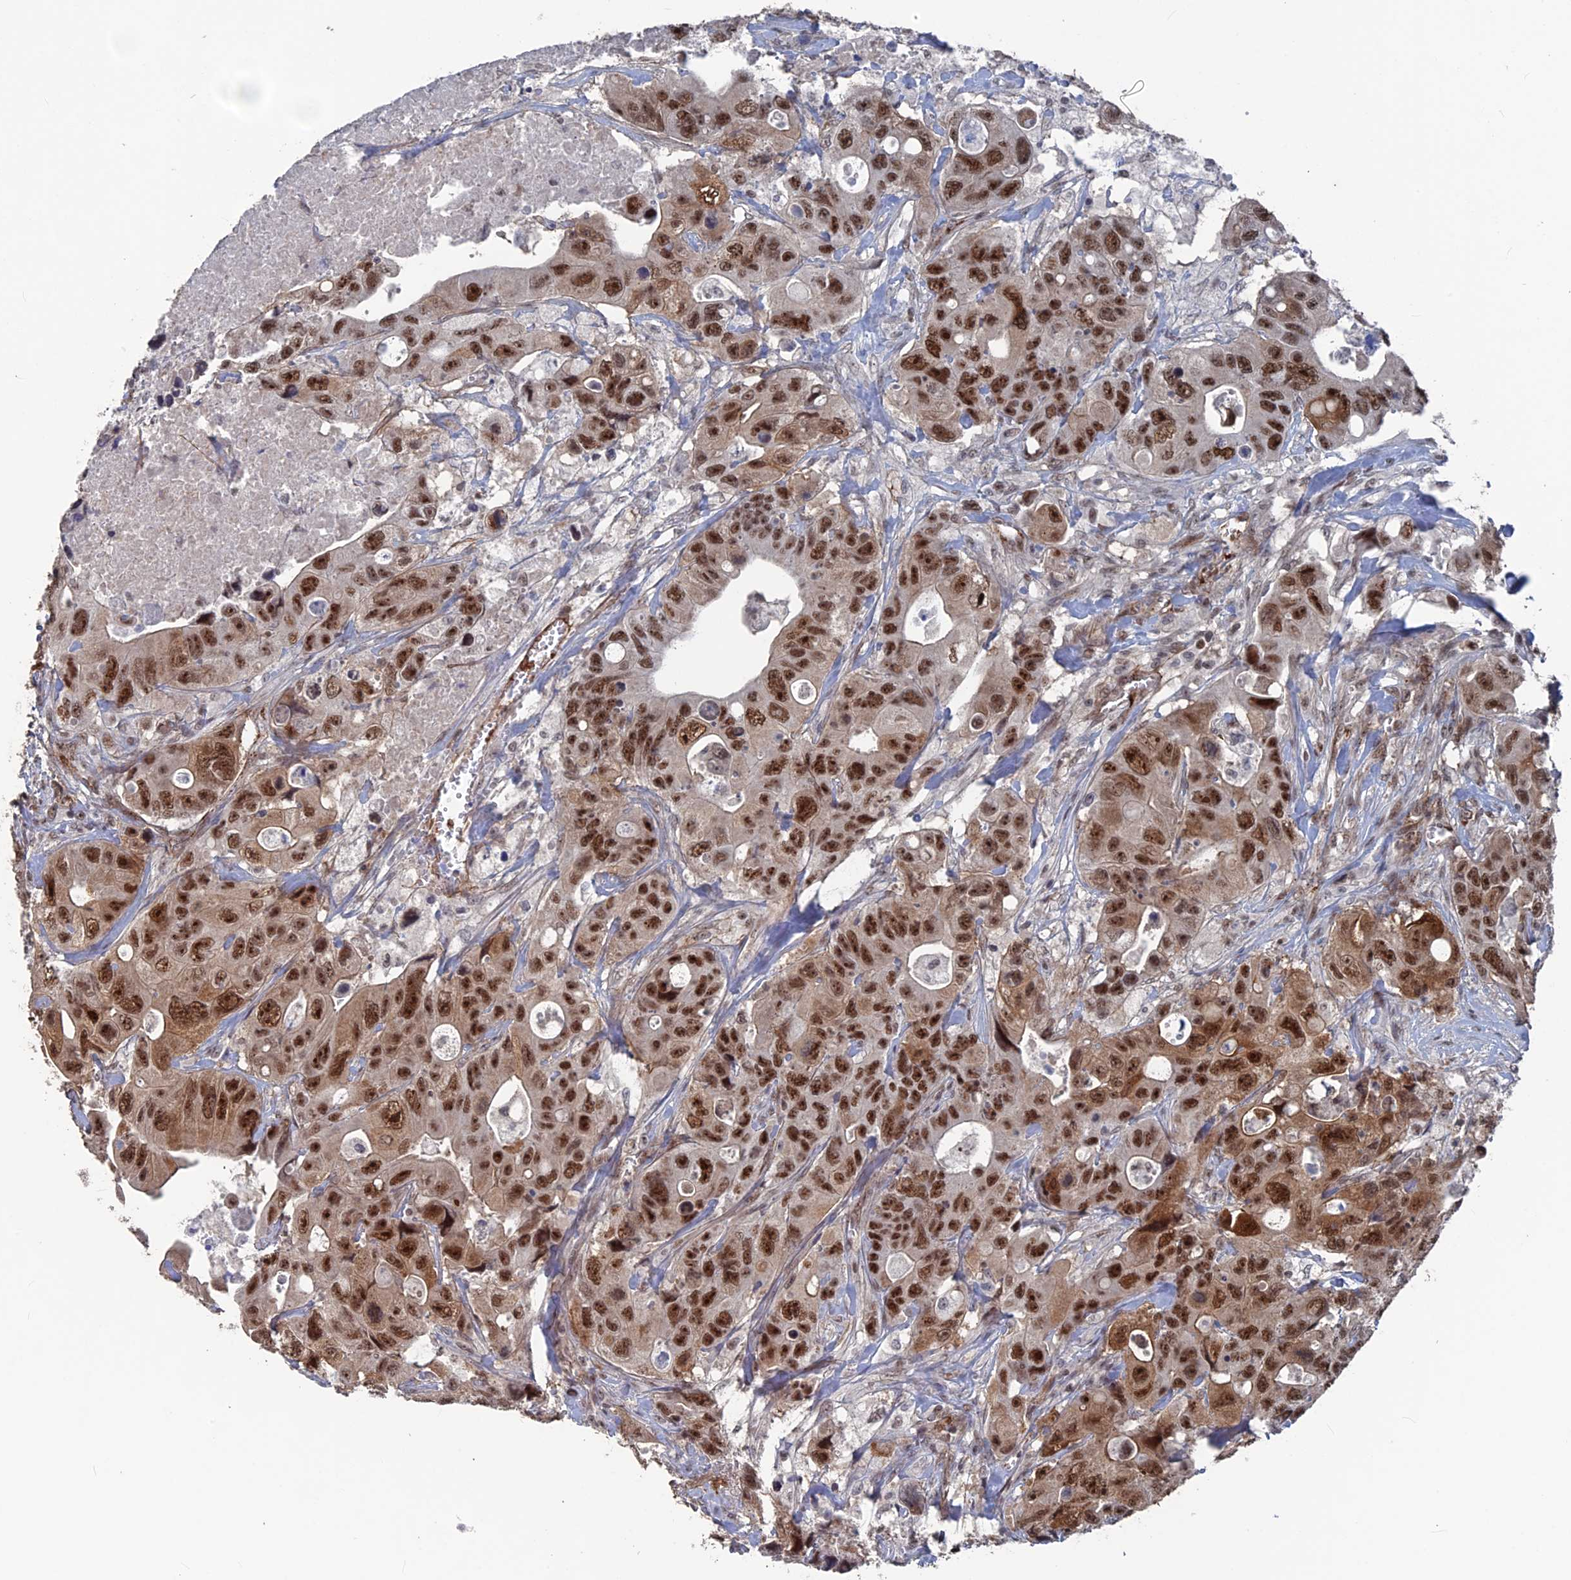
{"staining": {"intensity": "strong", "quantity": ">75%", "location": "nuclear"}, "tissue": "colorectal cancer", "cell_type": "Tumor cells", "image_type": "cancer", "snomed": [{"axis": "morphology", "description": "Adenocarcinoma, NOS"}, {"axis": "topography", "description": "Colon"}], "caption": "There is high levels of strong nuclear positivity in tumor cells of colorectal cancer, as demonstrated by immunohistochemical staining (brown color).", "gene": "SH3D21", "patient": {"sex": "female", "age": 46}}